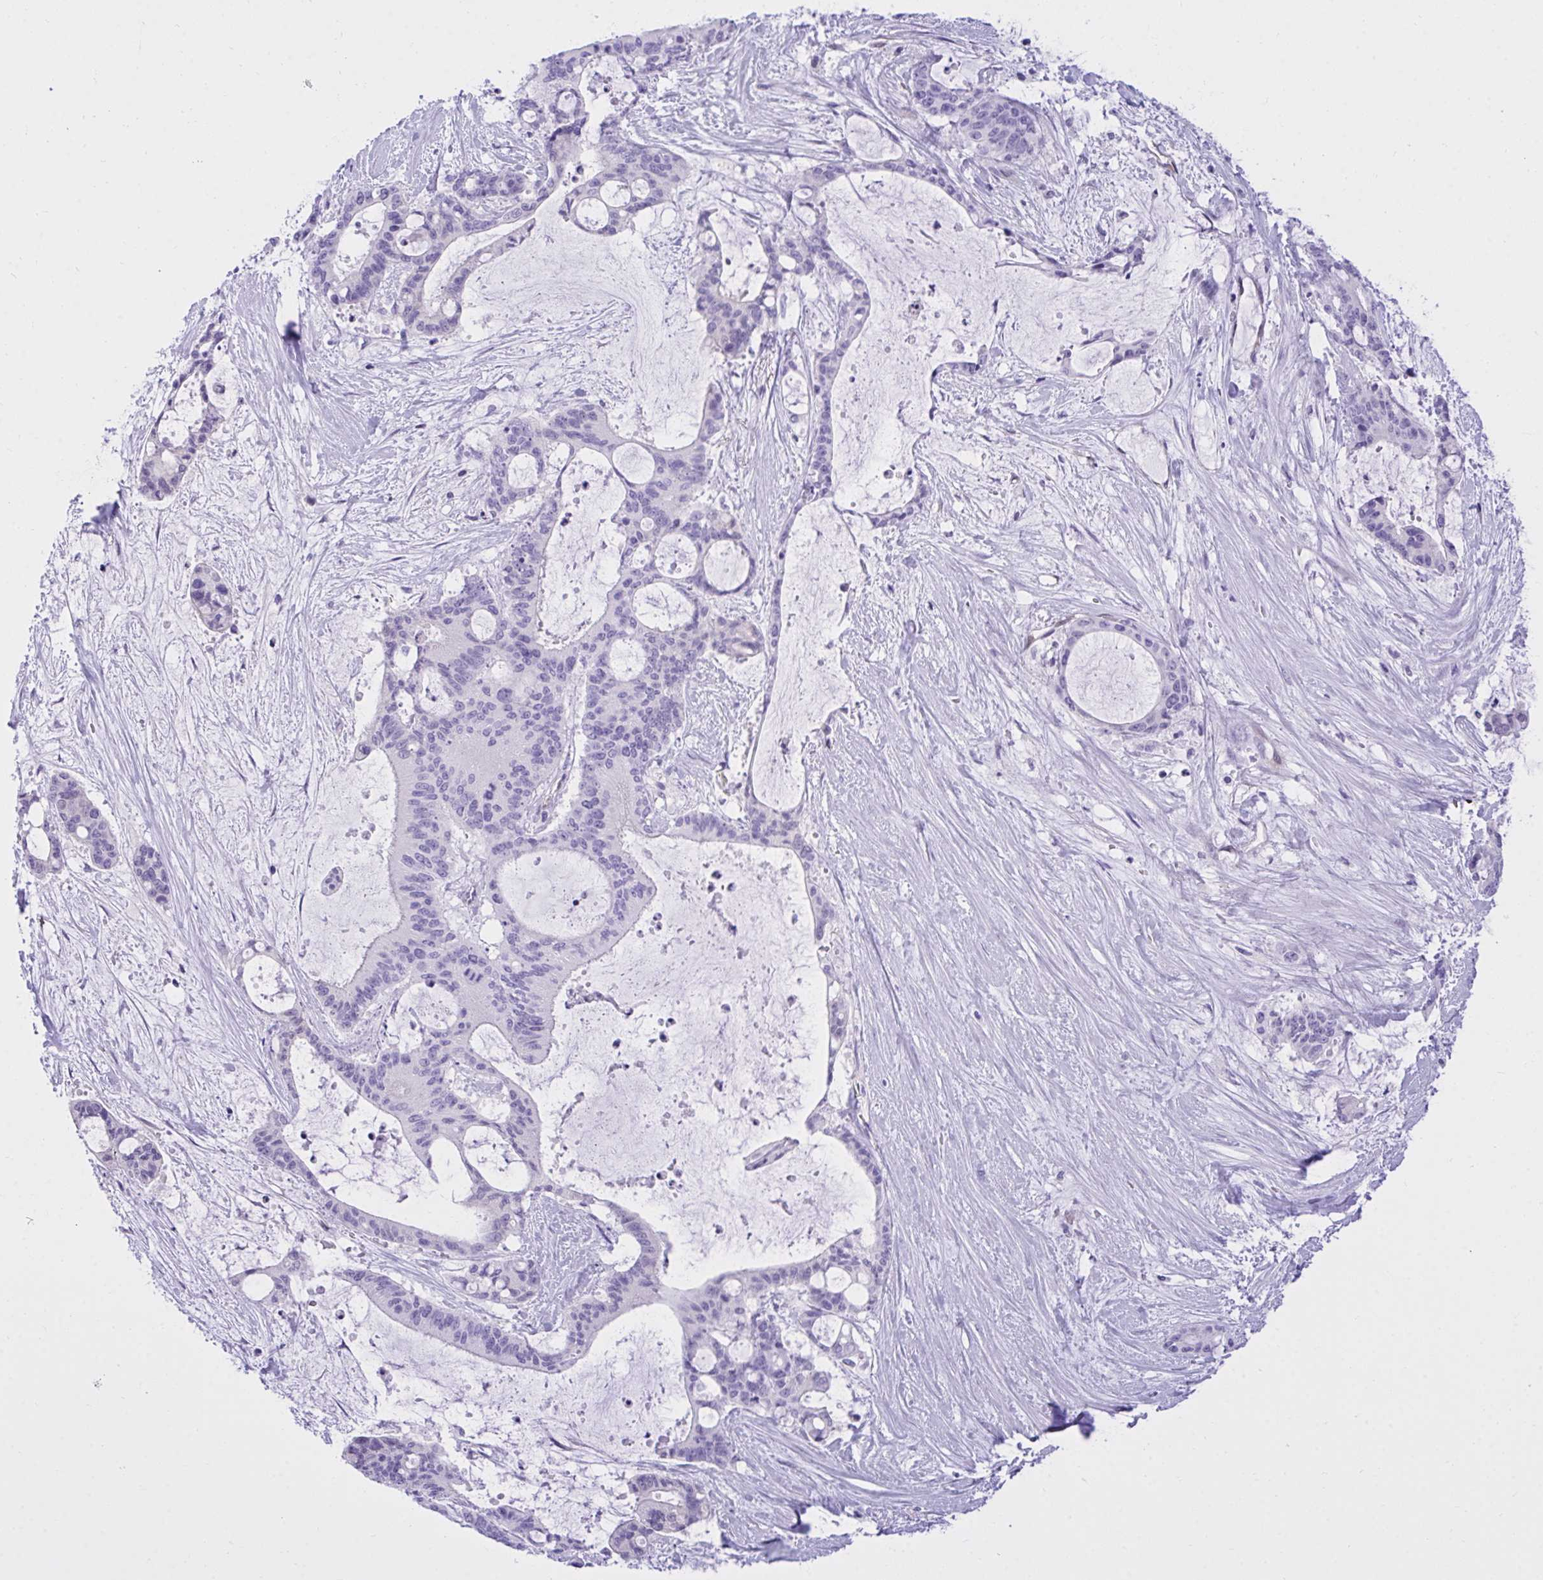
{"staining": {"intensity": "negative", "quantity": "none", "location": "none"}, "tissue": "liver cancer", "cell_type": "Tumor cells", "image_type": "cancer", "snomed": [{"axis": "morphology", "description": "Normal tissue, NOS"}, {"axis": "morphology", "description": "Cholangiocarcinoma"}, {"axis": "topography", "description": "Liver"}, {"axis": "topography", "description": "Peripheral nerve tissue"}], "caption": "DAB (3,3'-diaminobenzidine) immunohistochemical staining of liver cancer reveals no significant positivity in tumor cells.", "gene": "PGM2L1", "patient": {"sex": "female", "age": 73}}